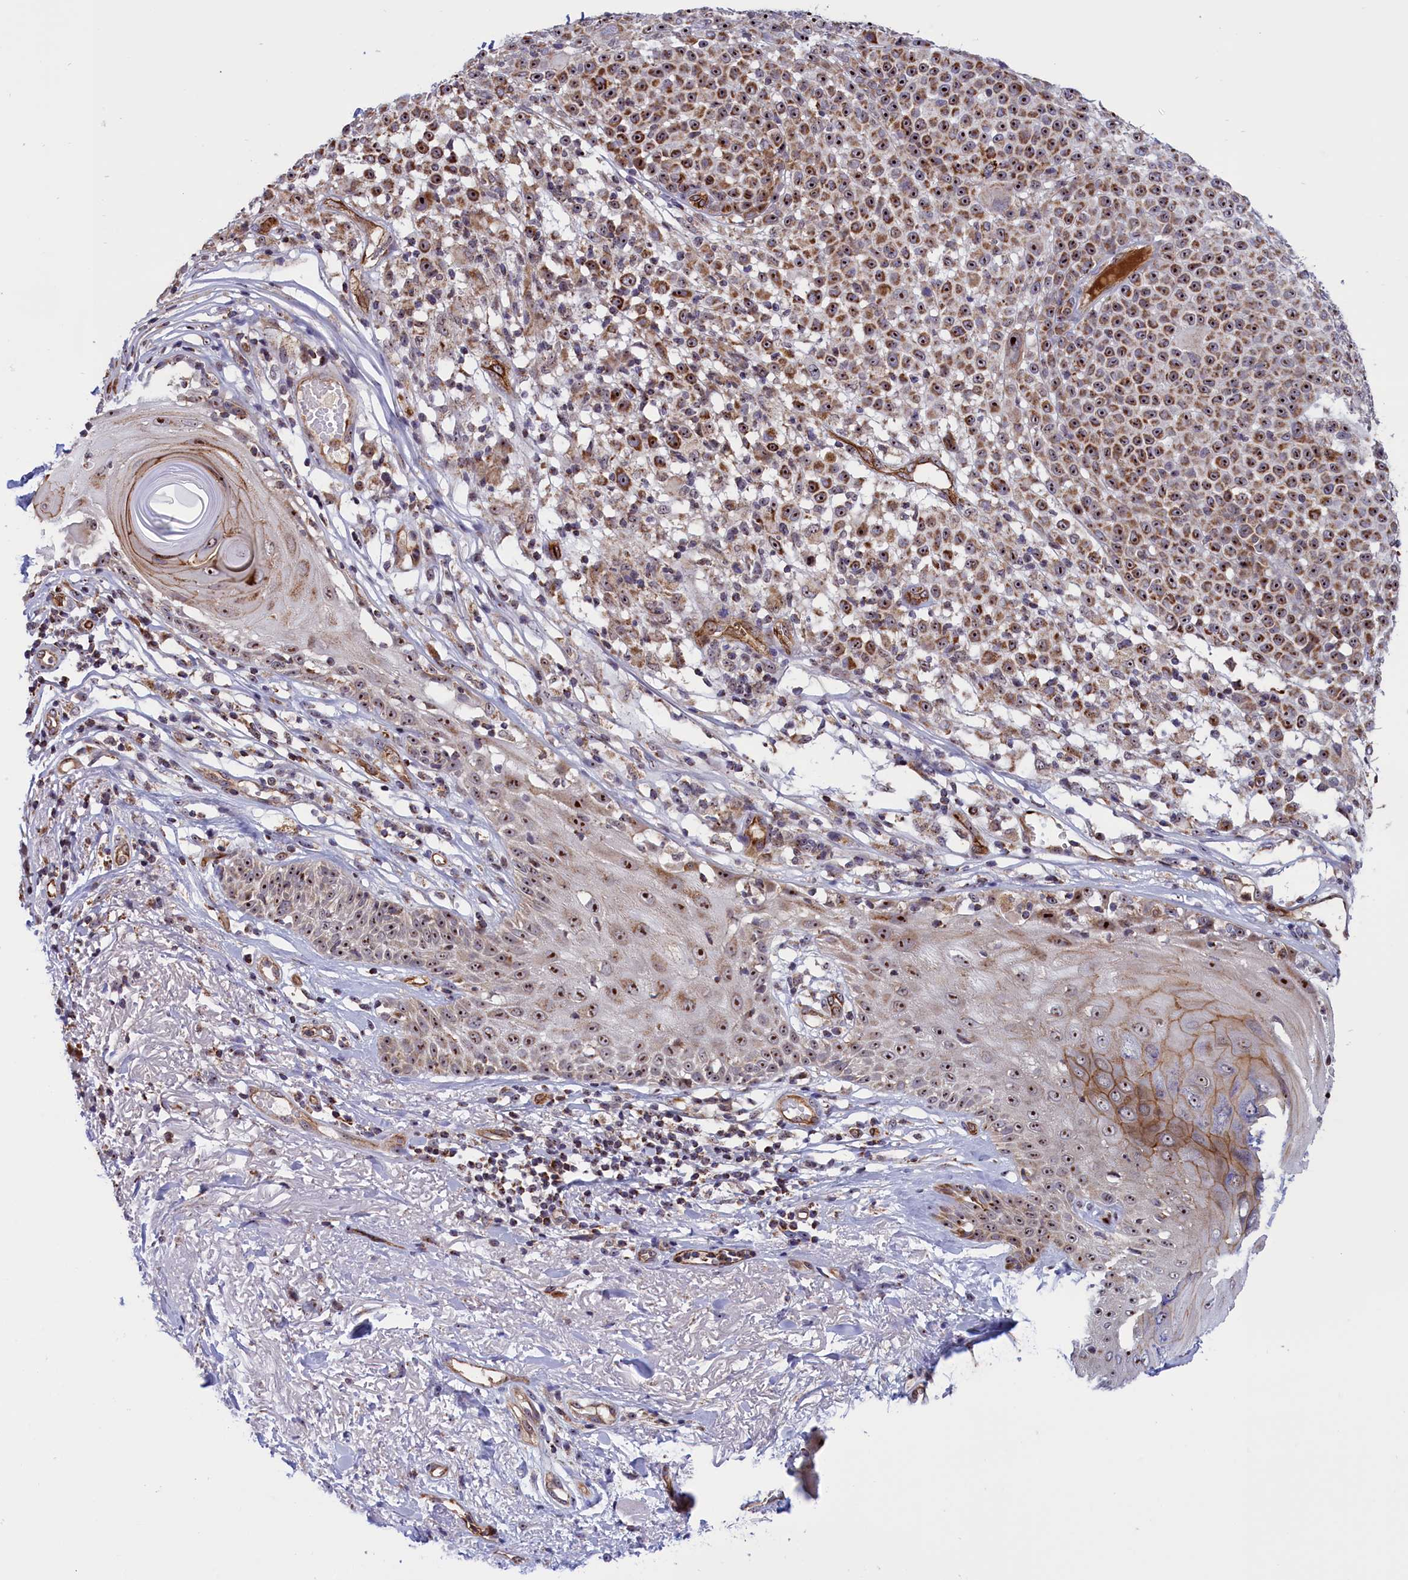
{"staining": {"intensity": "moderate", "quantity": ">75%", "location": "cytoplasmic/membranous,nuclear"}, "tissue": "melanoma", "cell_type": "Tumor cells", "image_type": "cancer", "snomed": [{"axis": "morphology", "description": "Malignant melanoma, NOS"}, {"axis": "topography", "description": "Skin"}], "caption": "Immunohistochemical staining of human melanoma demonstrates medium levels of moderate cytoplasmic/membranous and nuclear protein expression in approximately >75% of tumor cells. Using DAB (3,3'-diaminobenzidine) (brown) and hematoxylin (blue) stains, captured at high magnification using brightfield microscopy.", "gene": "MPND", "patient": {"sex": "female", "age": 94}}